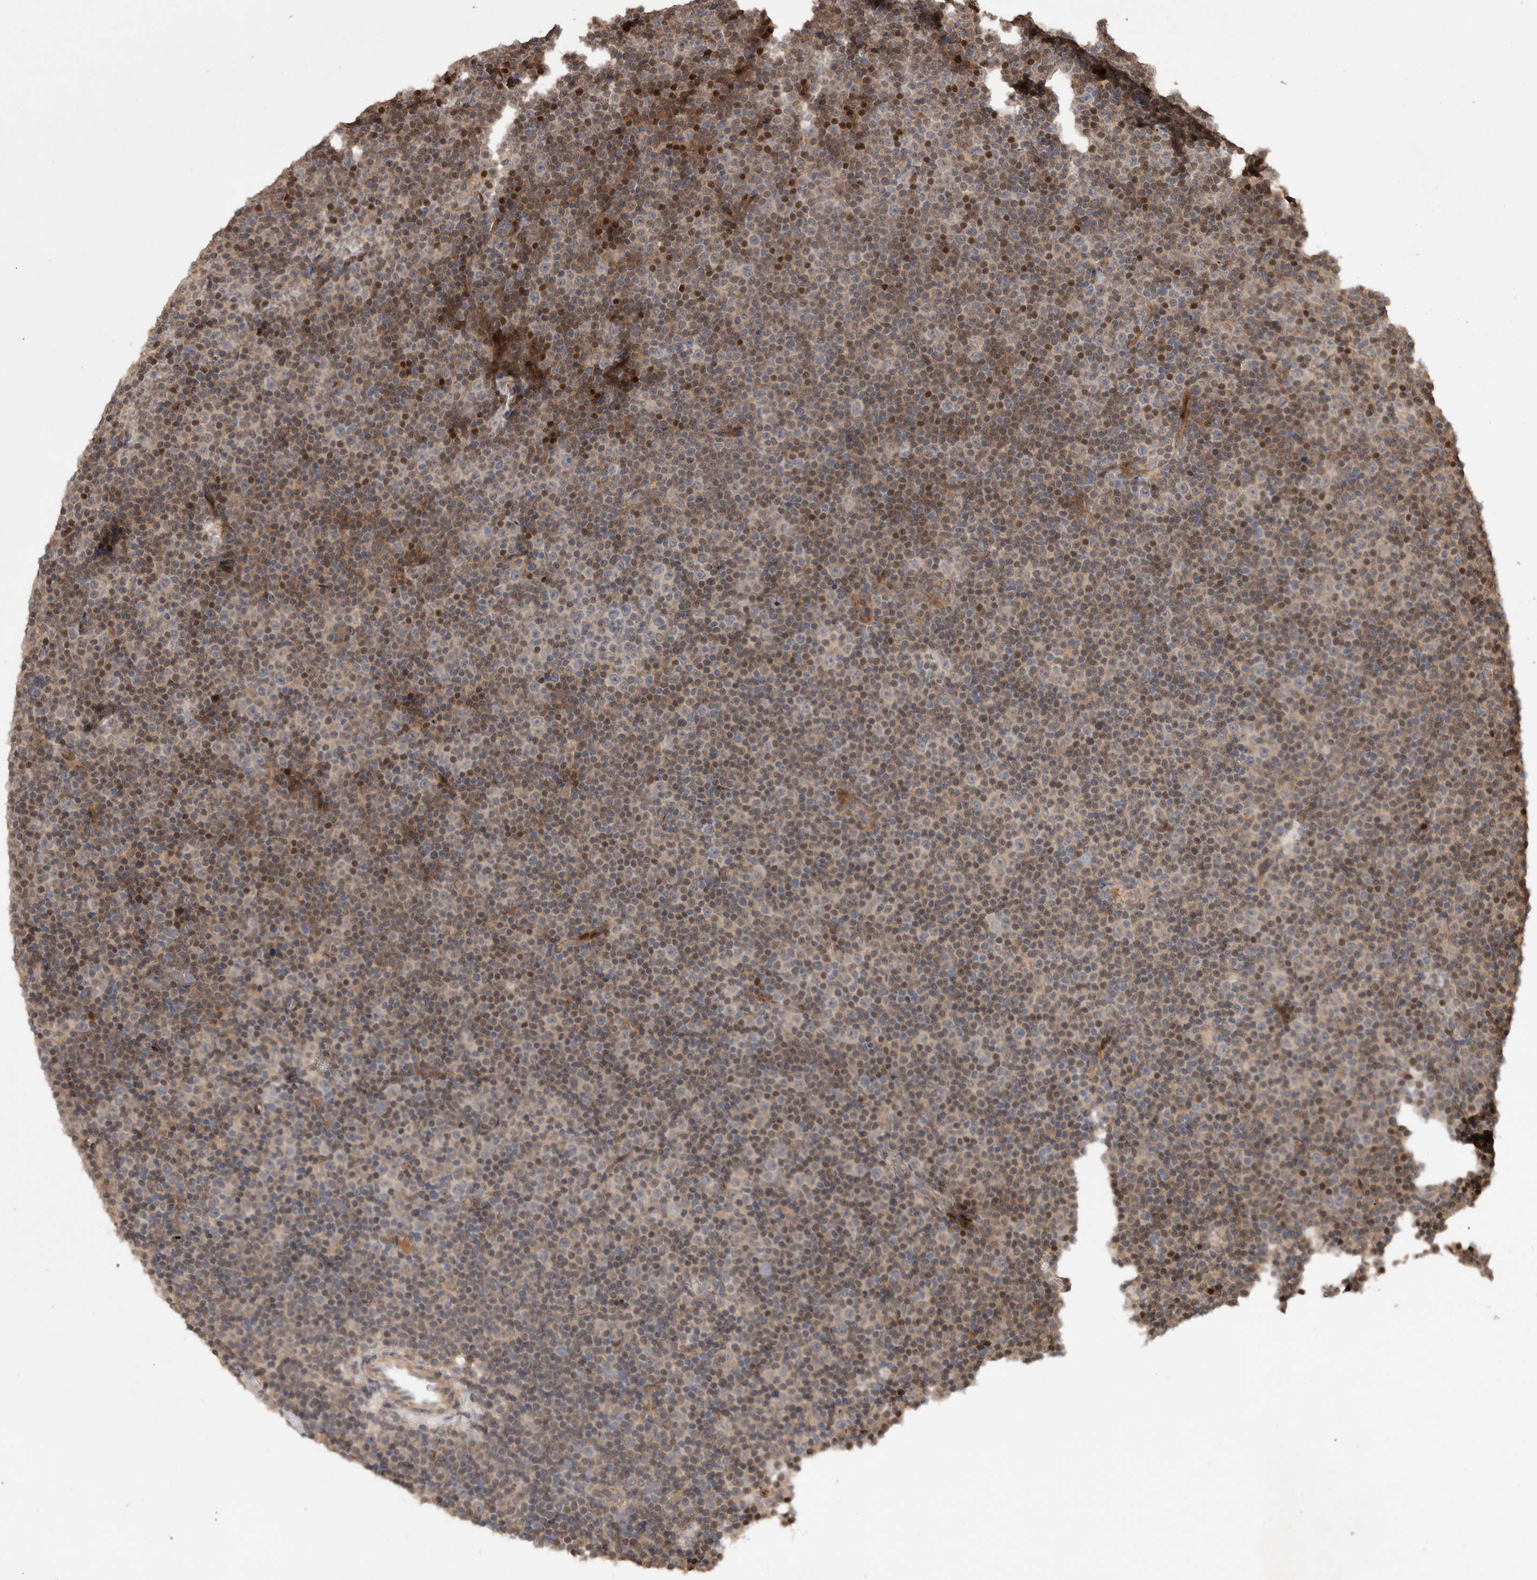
{"staining": {"intensity": "weak", "quantity": "25%-75%", "location": "cytoplasmic/membranous"}, "tissue": "lymphoma", "cell_type": "Tumor cells", "image_type": "cancer", "snomed": [{"axis": "morphology", "description": "Malignant lymphoma, non-Hodgkin's type, Low grade"}, {"axis": "topography", "description": "Lymph node"}], "caption": "The immunohistochemical stain labels weak cytoplasmic/membranous positivity in tumor cells of lymphoma tissue.", "gene": "VN1R4", "patient": {"sex": "female", "age": 67}}